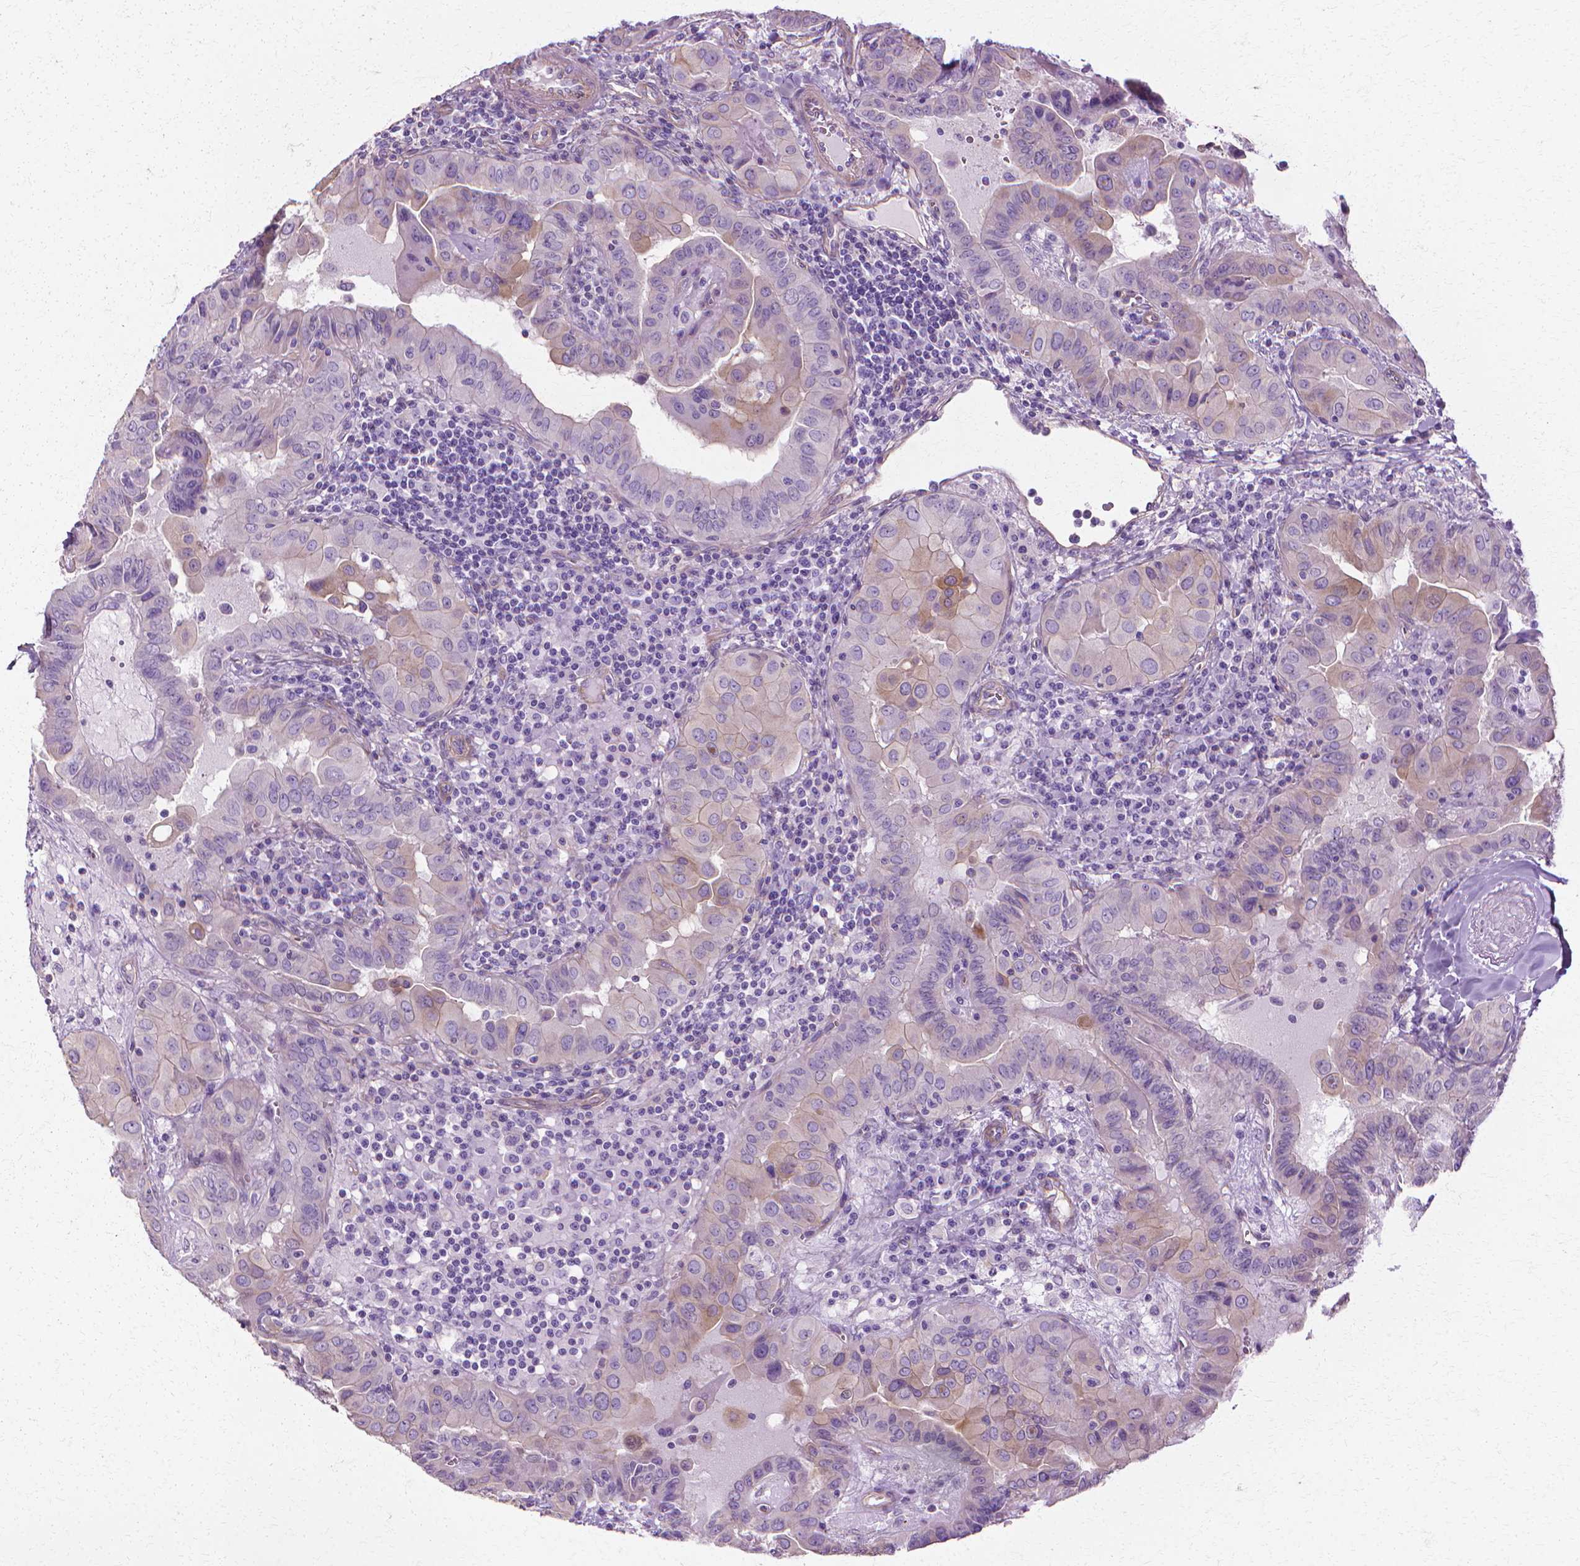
{"staining": {"intensity": "weak", "quantity": "<25%", "location": "cytoplasmic/membranous"}, "tissue": "thyroid cancer", "cell_type": "Tumor cells", "image_type": "cancer", "snomed": [{"axis": "morphology", "description": "Papillary adenocarcinoma, NOS"}, {"axis": "topography", "description": "Thyroid gland"}], "caption": "Tumor cells are negative for protein expression in human thyroid cancer.", "gene": "CFAP157", "patient": {"sex": "female", "age": 37}}